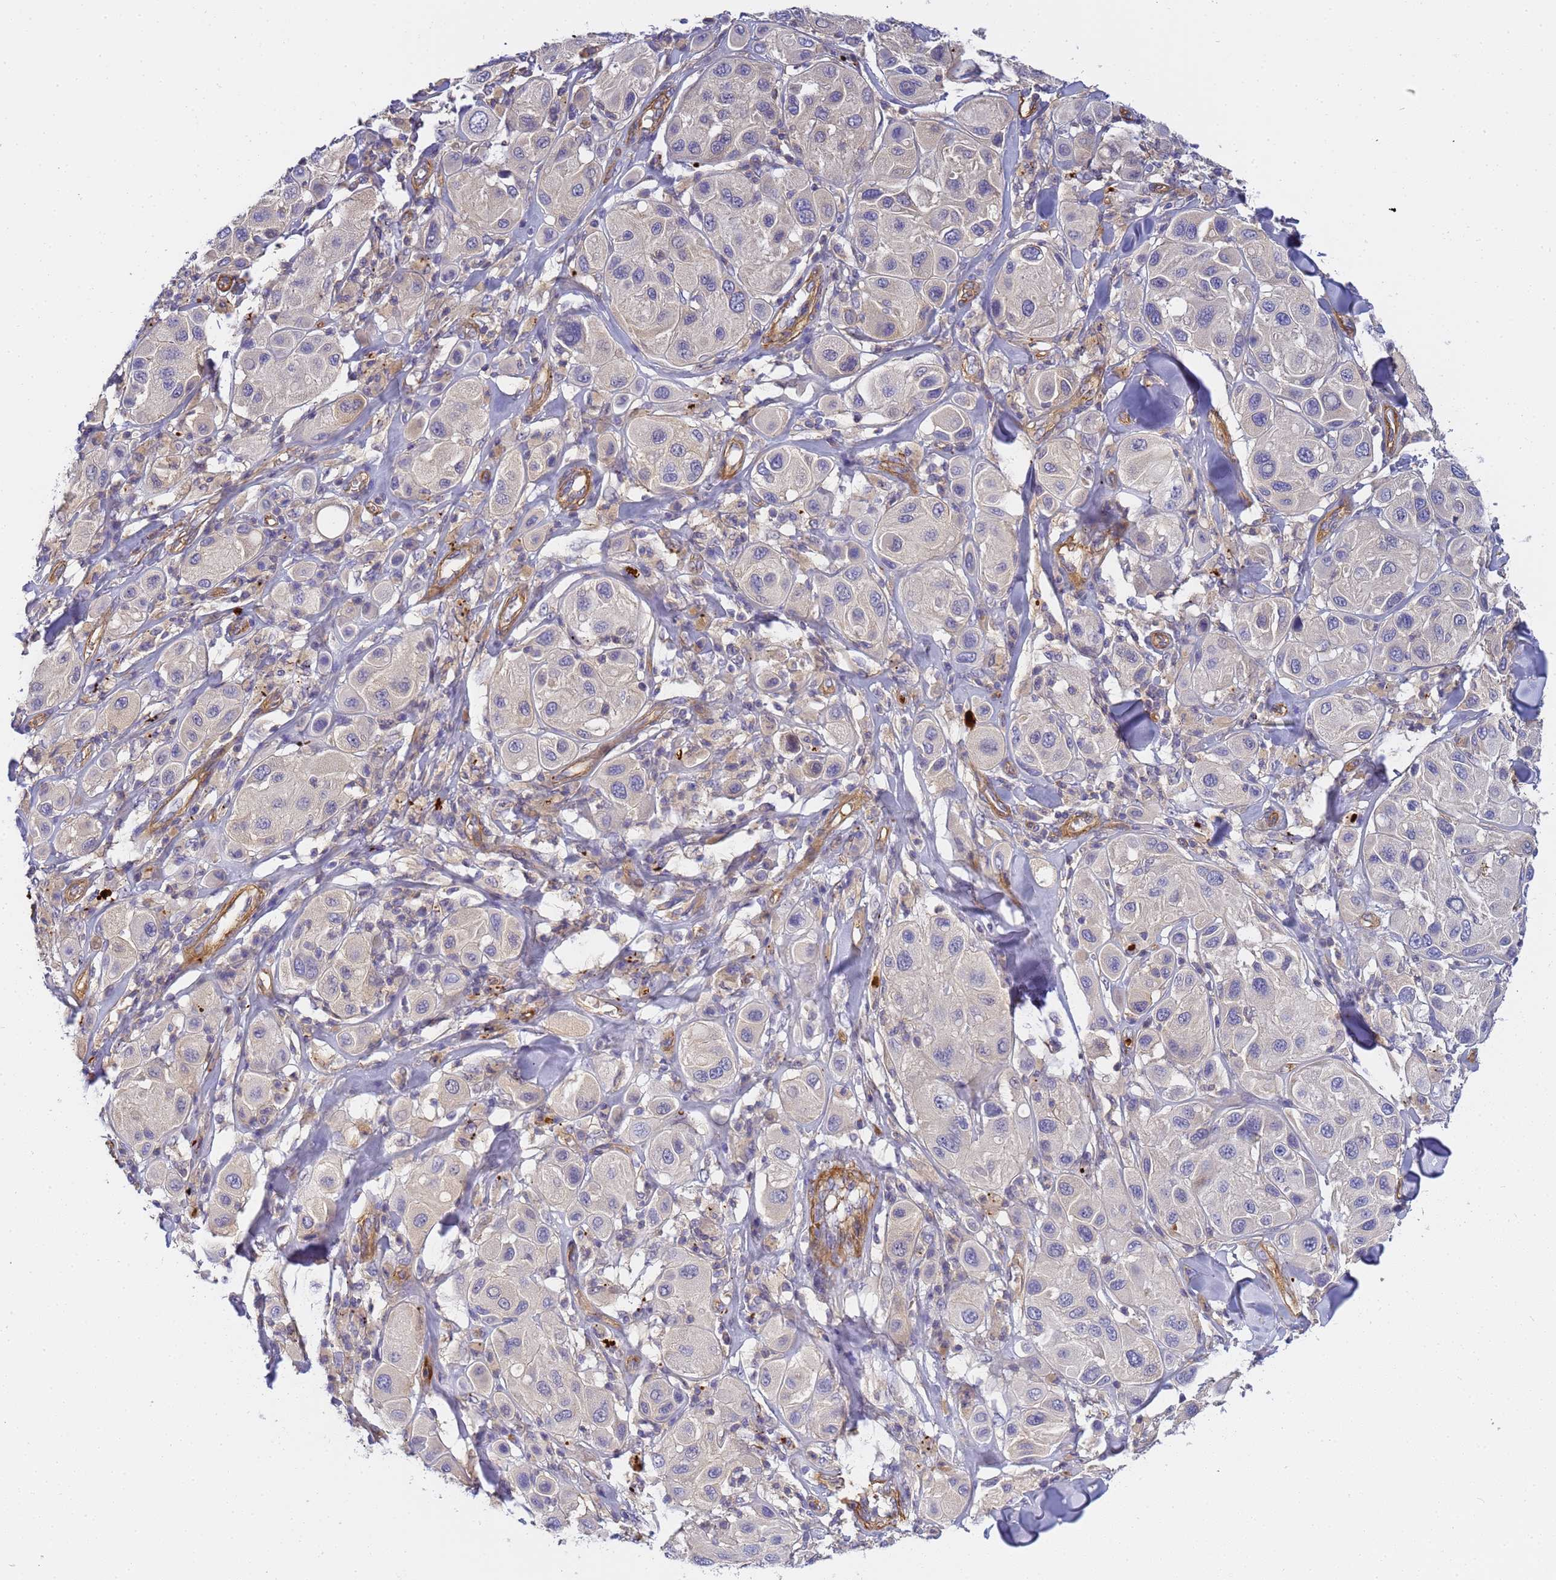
{"staining": {"intensity": "negative", "quantity": "none", "location": "none"}, "tissue": "melanoma", "cell_type": "Tumor cells", "image_type": "cancer", "snomed": [{"axis": "morphology", "description": "Malignant melanoma, Metastatic site"}, {"axis": "topography", "description": "Skin"}], "caption": "Photomicrograph shows no significant protein expression in tumor cells of melanoma.", "gene": "MYL12A", "patient": {"sex": "male", "age": 41}}